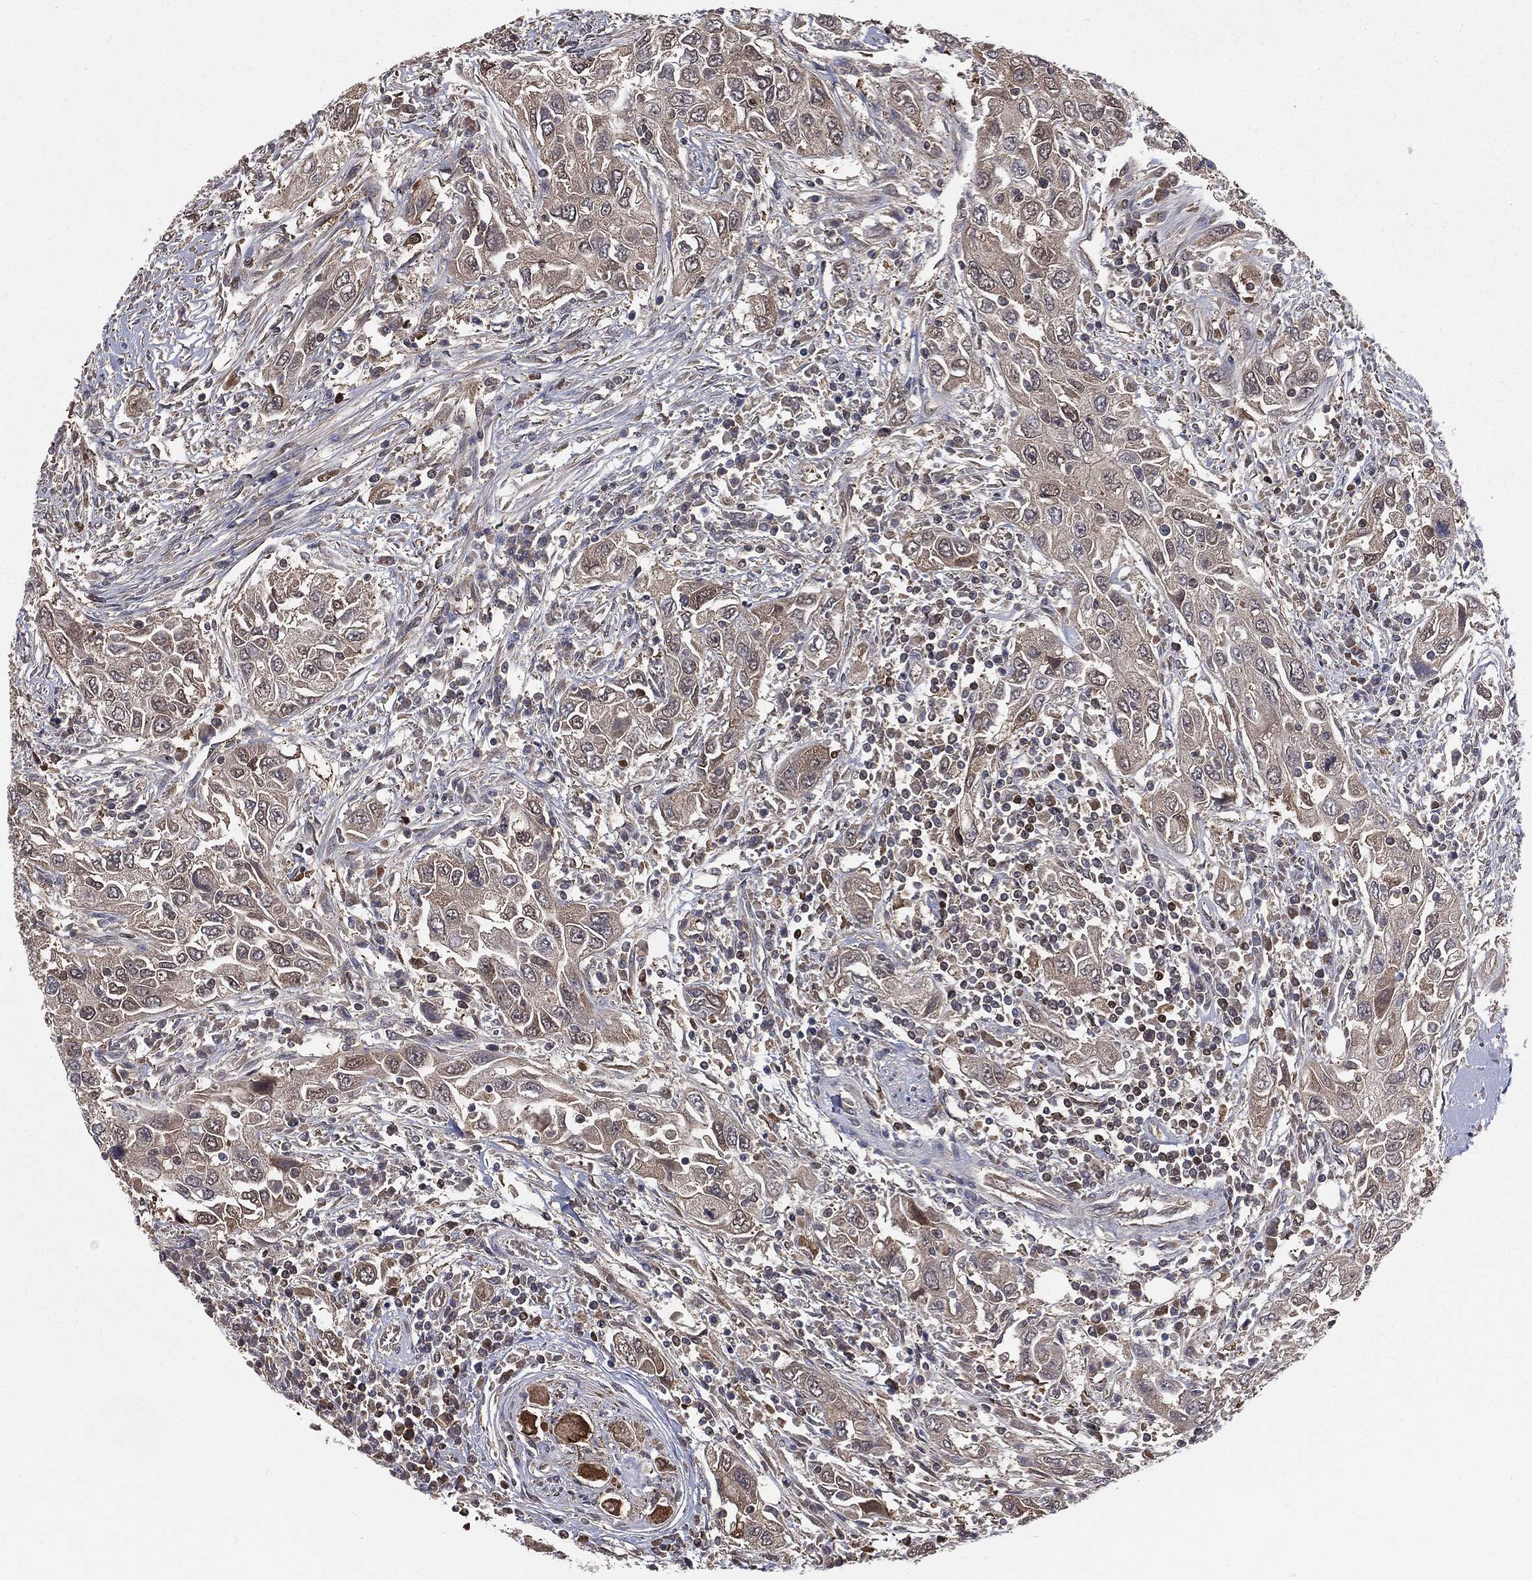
{"staining": {"intensity": "negative", "quantity": "none", "location": "none"}, "tissue": "urothelial cancer", "cell_type": "Tumor cells", "image_type": "cancer", "snomed": [{"axis": "morphology", "description": "Urothelial carcinoma, High grade"}, {"axis": "topography", "description": "Urinary bladder"}], "caption": "Immunohistochemistry (IHC) image of urothelial cancer stained for a protein (brown), which demonstrates no staining in tumor cells. (DAB (3,3'-diaminobenzidine) immunohistochemistry with hematoxylin counter stain).", "gene": "TBC1D2", "patient": {"sex": "male", "age": 76}}